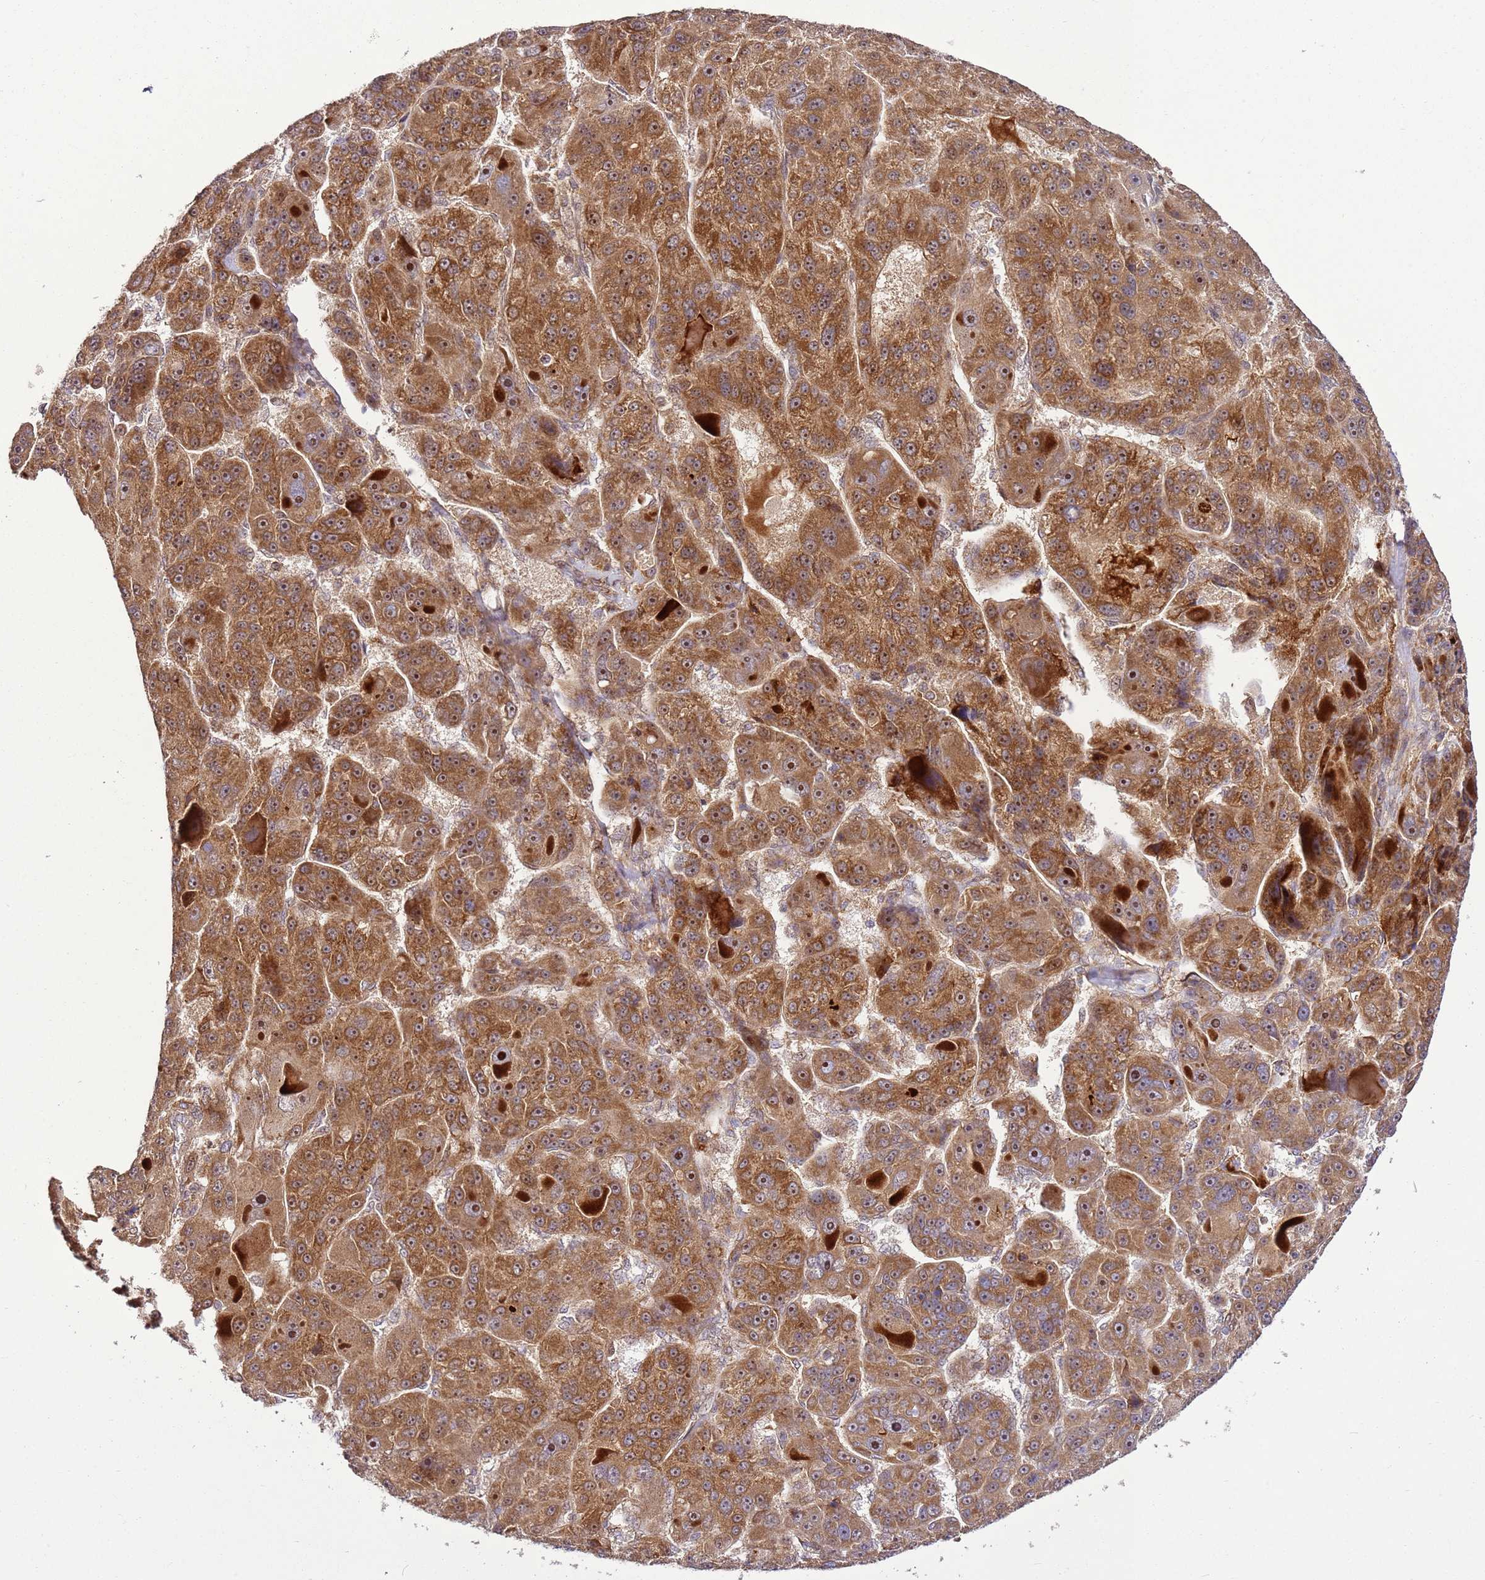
{"staining": {"intensity": "strong", "quantity": ">75%", "location": "cytoplasmic/membranous,nuclear"}, "tissue": "liver cancer", "cell_type": "Tumor cells", "image_type": "cancer", "snomed": [{"axis": "morphology", "description": "Carcinoma, Hepatocellular, NOS"}, {"axis": "topography", "description": "Liver"}], "caption": "A high-resolution image shows immunohistochemistry (IHC) staining of liver cancer, which demonstrates strong cytoplasmic/membranous and nuclear expression in about >75% of tumor cells.", "gene": "RASA3", "patient": {"sex": "male", "age": 76}}